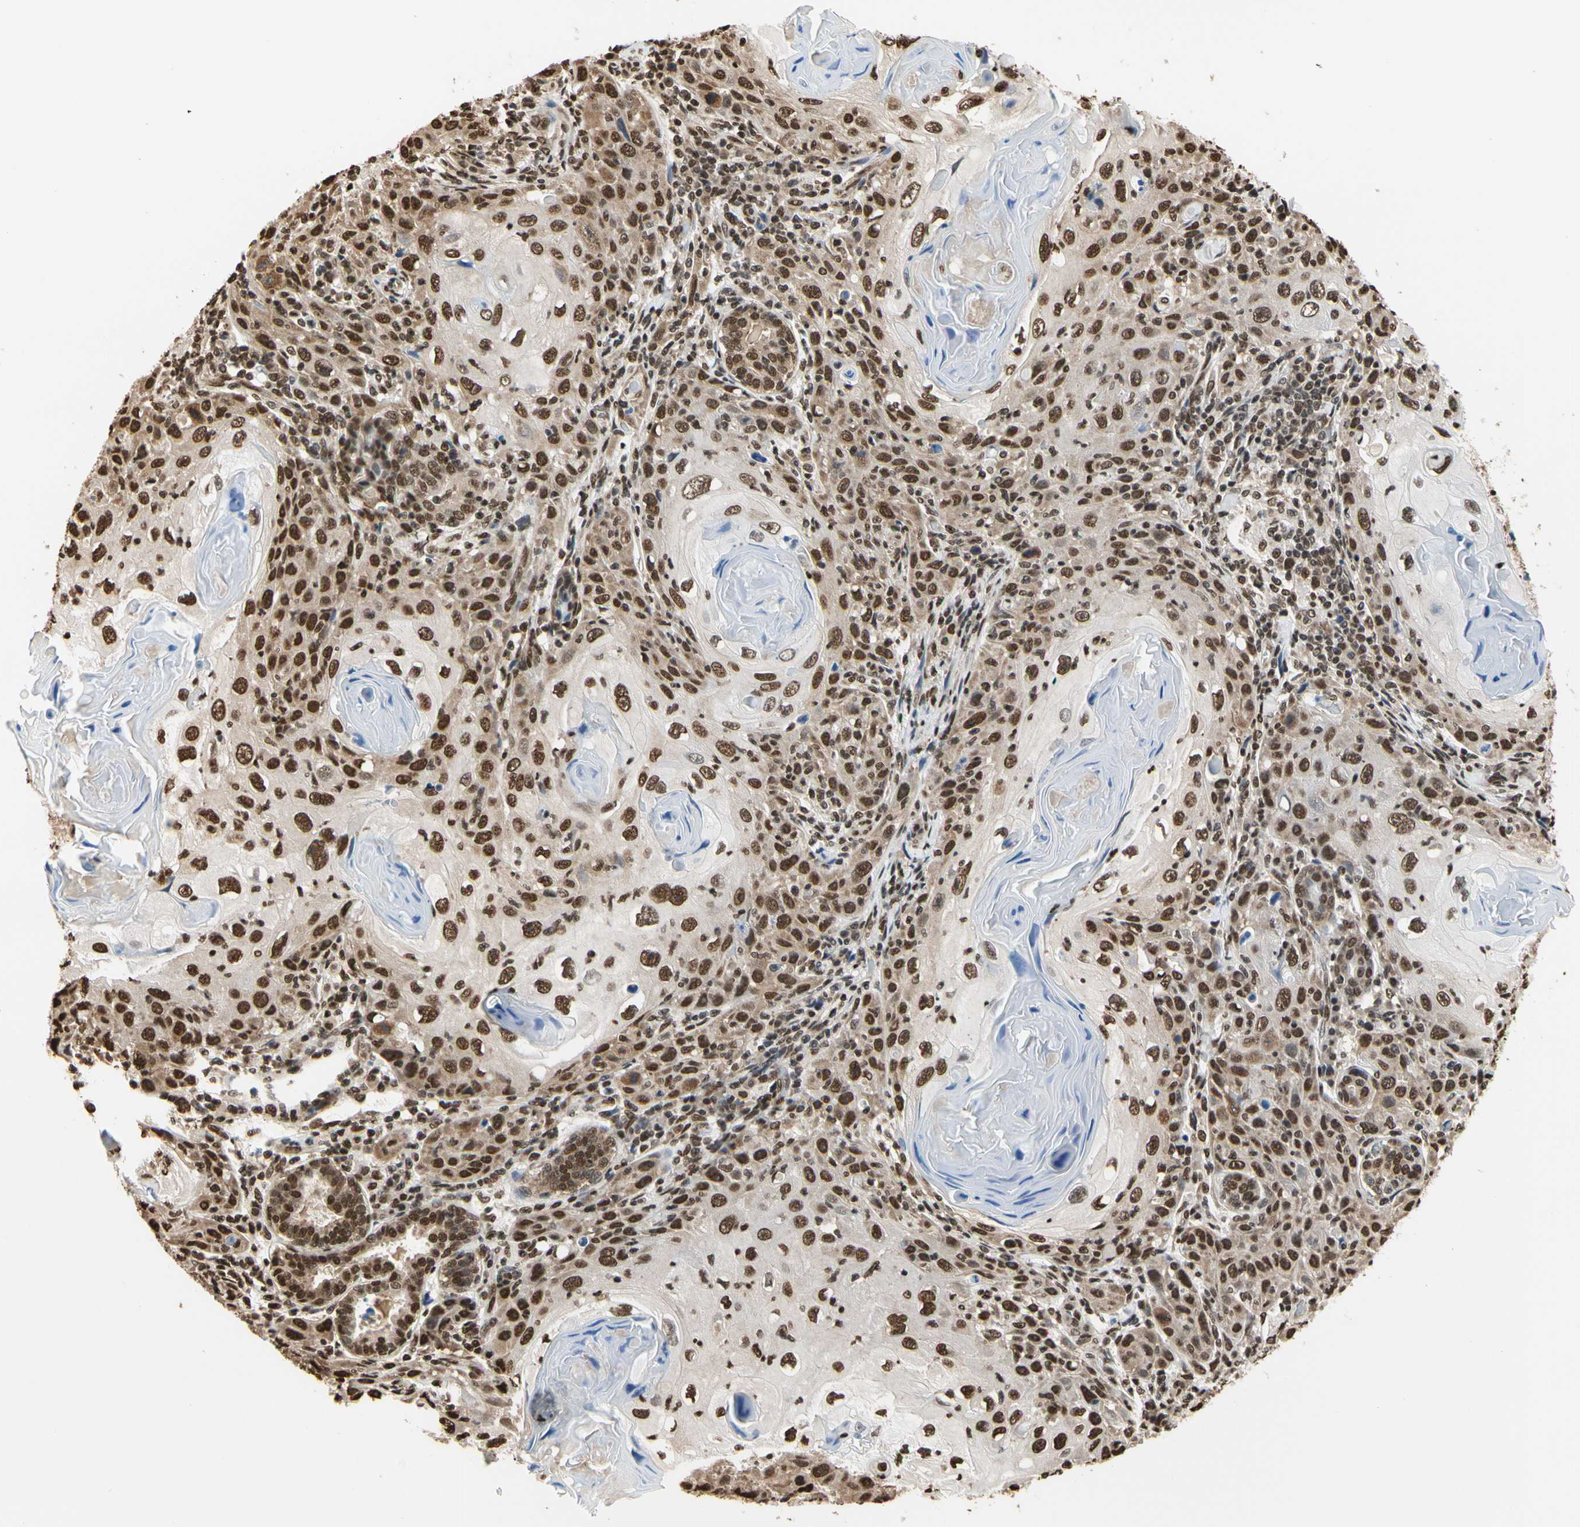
{"staining": {"intensity": "strong", "quantity": ">75%", "location": "cytoplasmic/membranous,nuclear"}, "tissue": "skin cancer", "cell_type": "Tumor cells", "image_type": "cancer", "snomed": [{"axis": "morphology", "description": "Squamous cell carcinoma, NOS"}, {"axis": "topography", "description": "Skin"}], "caption": "Protein expression analysis of skin cancer exhibits strong cytoplasmic/membranous and nuclear staining in approximately >75% of tumor cells.", "gene": "HNRNPK", "patient": {"sex": "female", "age": 88}}